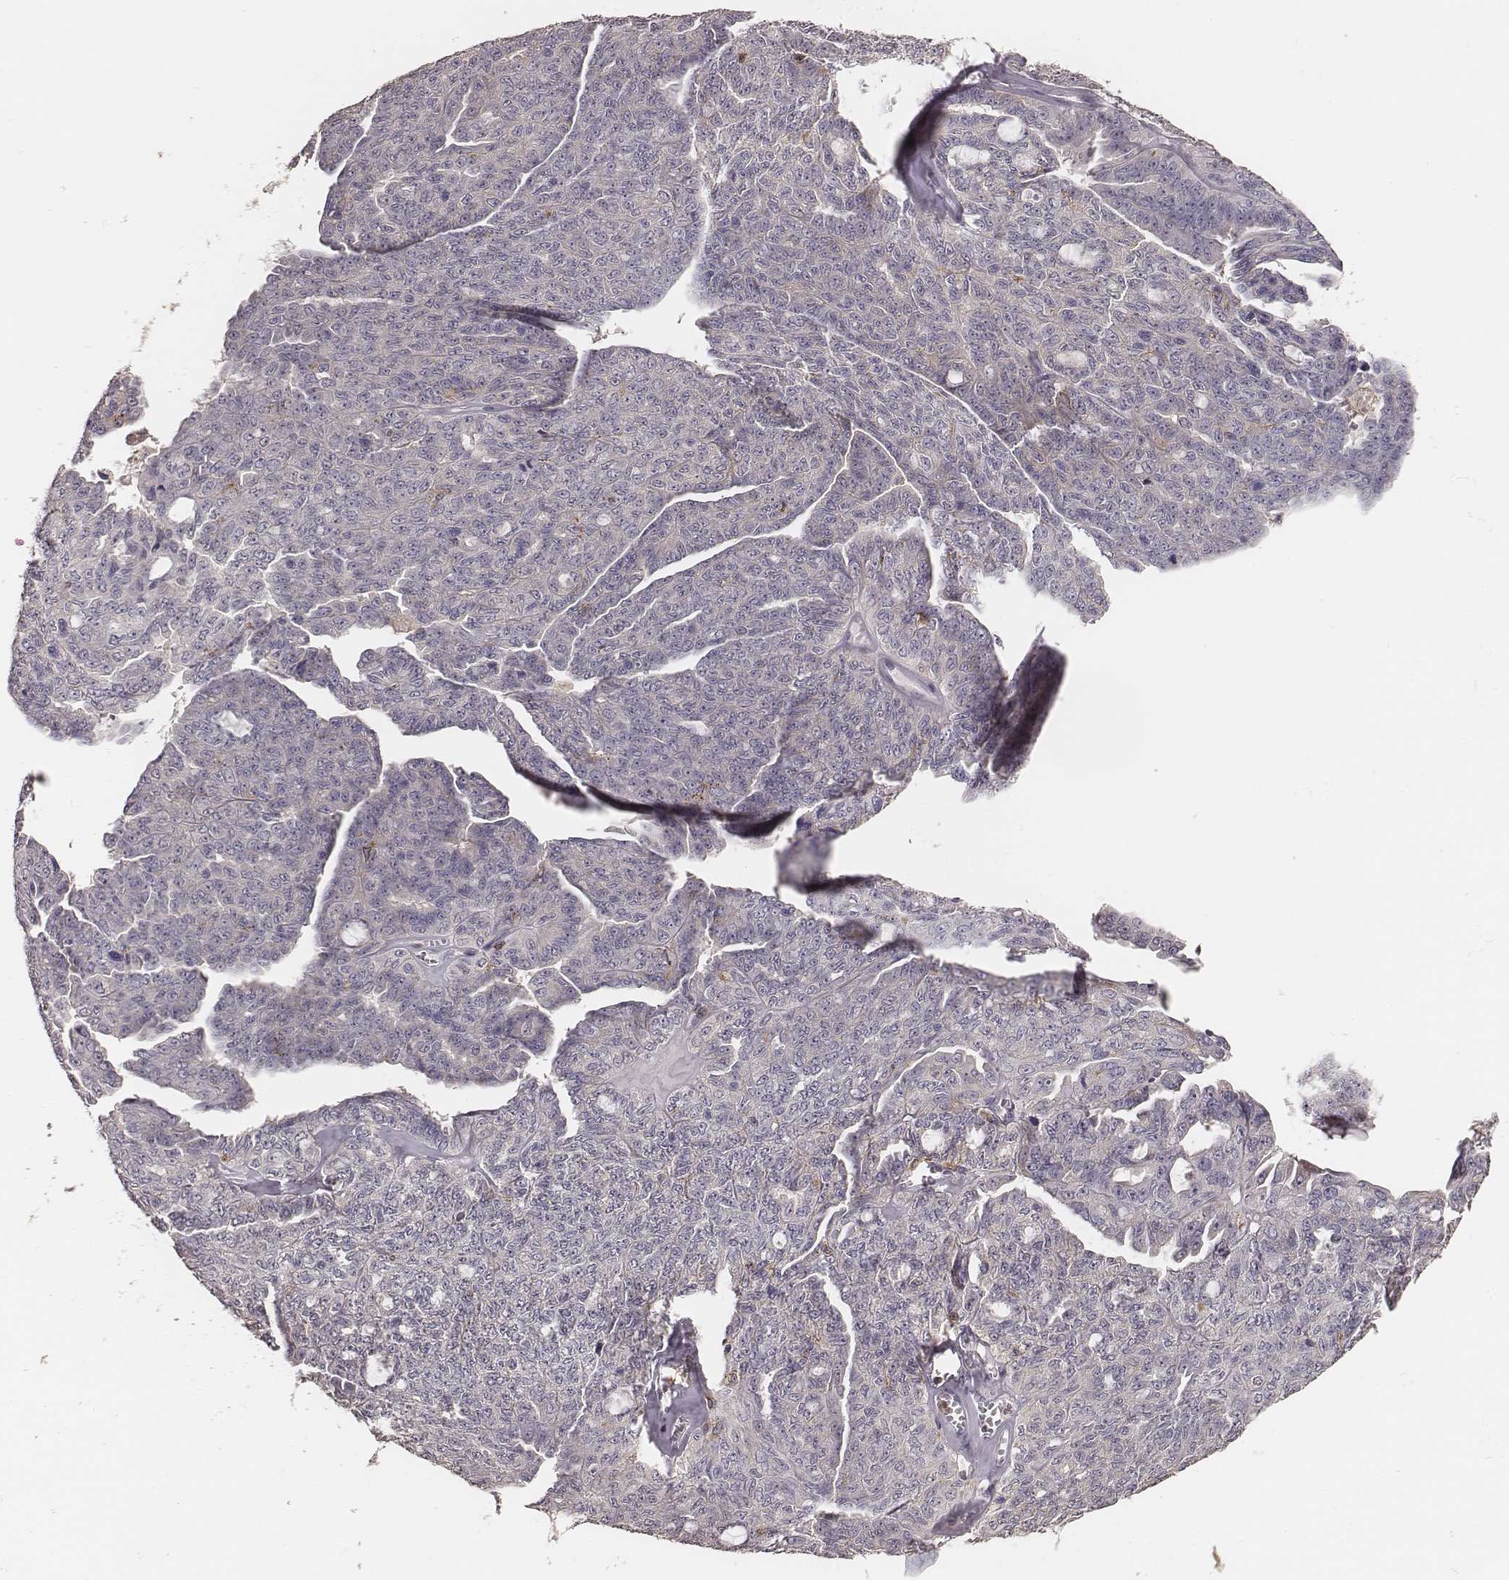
{"staining": {"intensity": "negative", "quantity": "none", "location": "none"}, "tissue": "ovarian cancer", "cell_type": "Tumor cells", "image_type": "cancer", "snomed": [{"axis": "morphology", "description": "Cystadenocarcinoma, serous, NOS"}, {"axis": "topography", "description": "Ovary"}], "caption": "Immunohistochemistry of ovarian cancer exhibits no expression in tumor cells. (DAB IHC, high magnification).", "gene": "PILRA", "patient": {"sex": "female", "age": 71}}